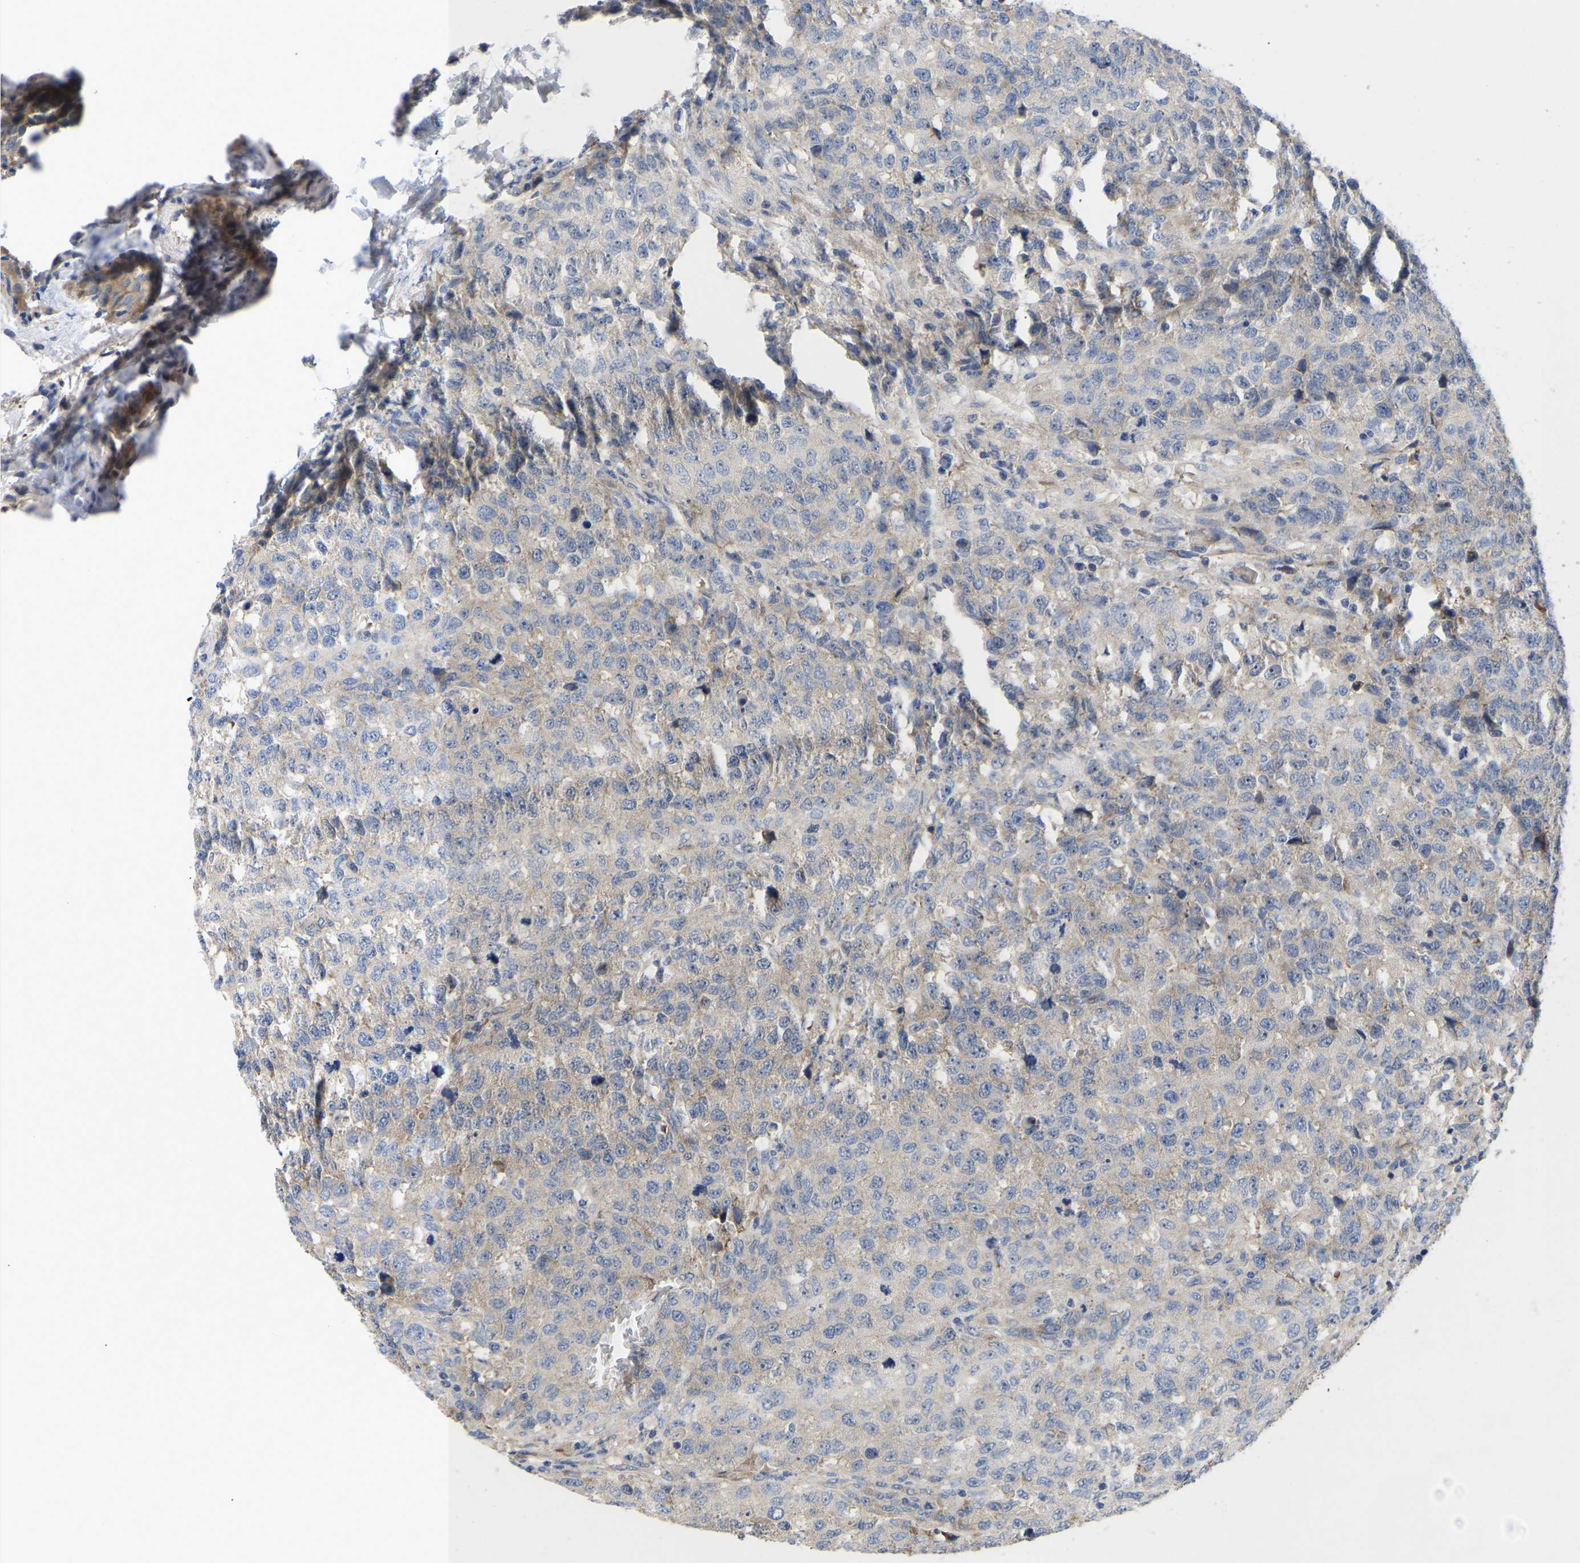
{"staining": {"intensity": "weak", "quantity": "<25%", "location": "cytoplasmic/membranous"}, "tissue": "testis cancer", "cell_type": "Tumor cells", "image_type": "cancer", "snomed": [{"axis": "morphology", "description": "Seminoma, NOS"}, {"axis": "topography", "description": "Testis"}], "caption": "DAB (3,3'-diaminobenzidine) immunohistochemical staining of testis seminoma shows no significant staining in tumor cells.", "gene": "ABCA10", "patient": {"sex": "male", "age": 59}}